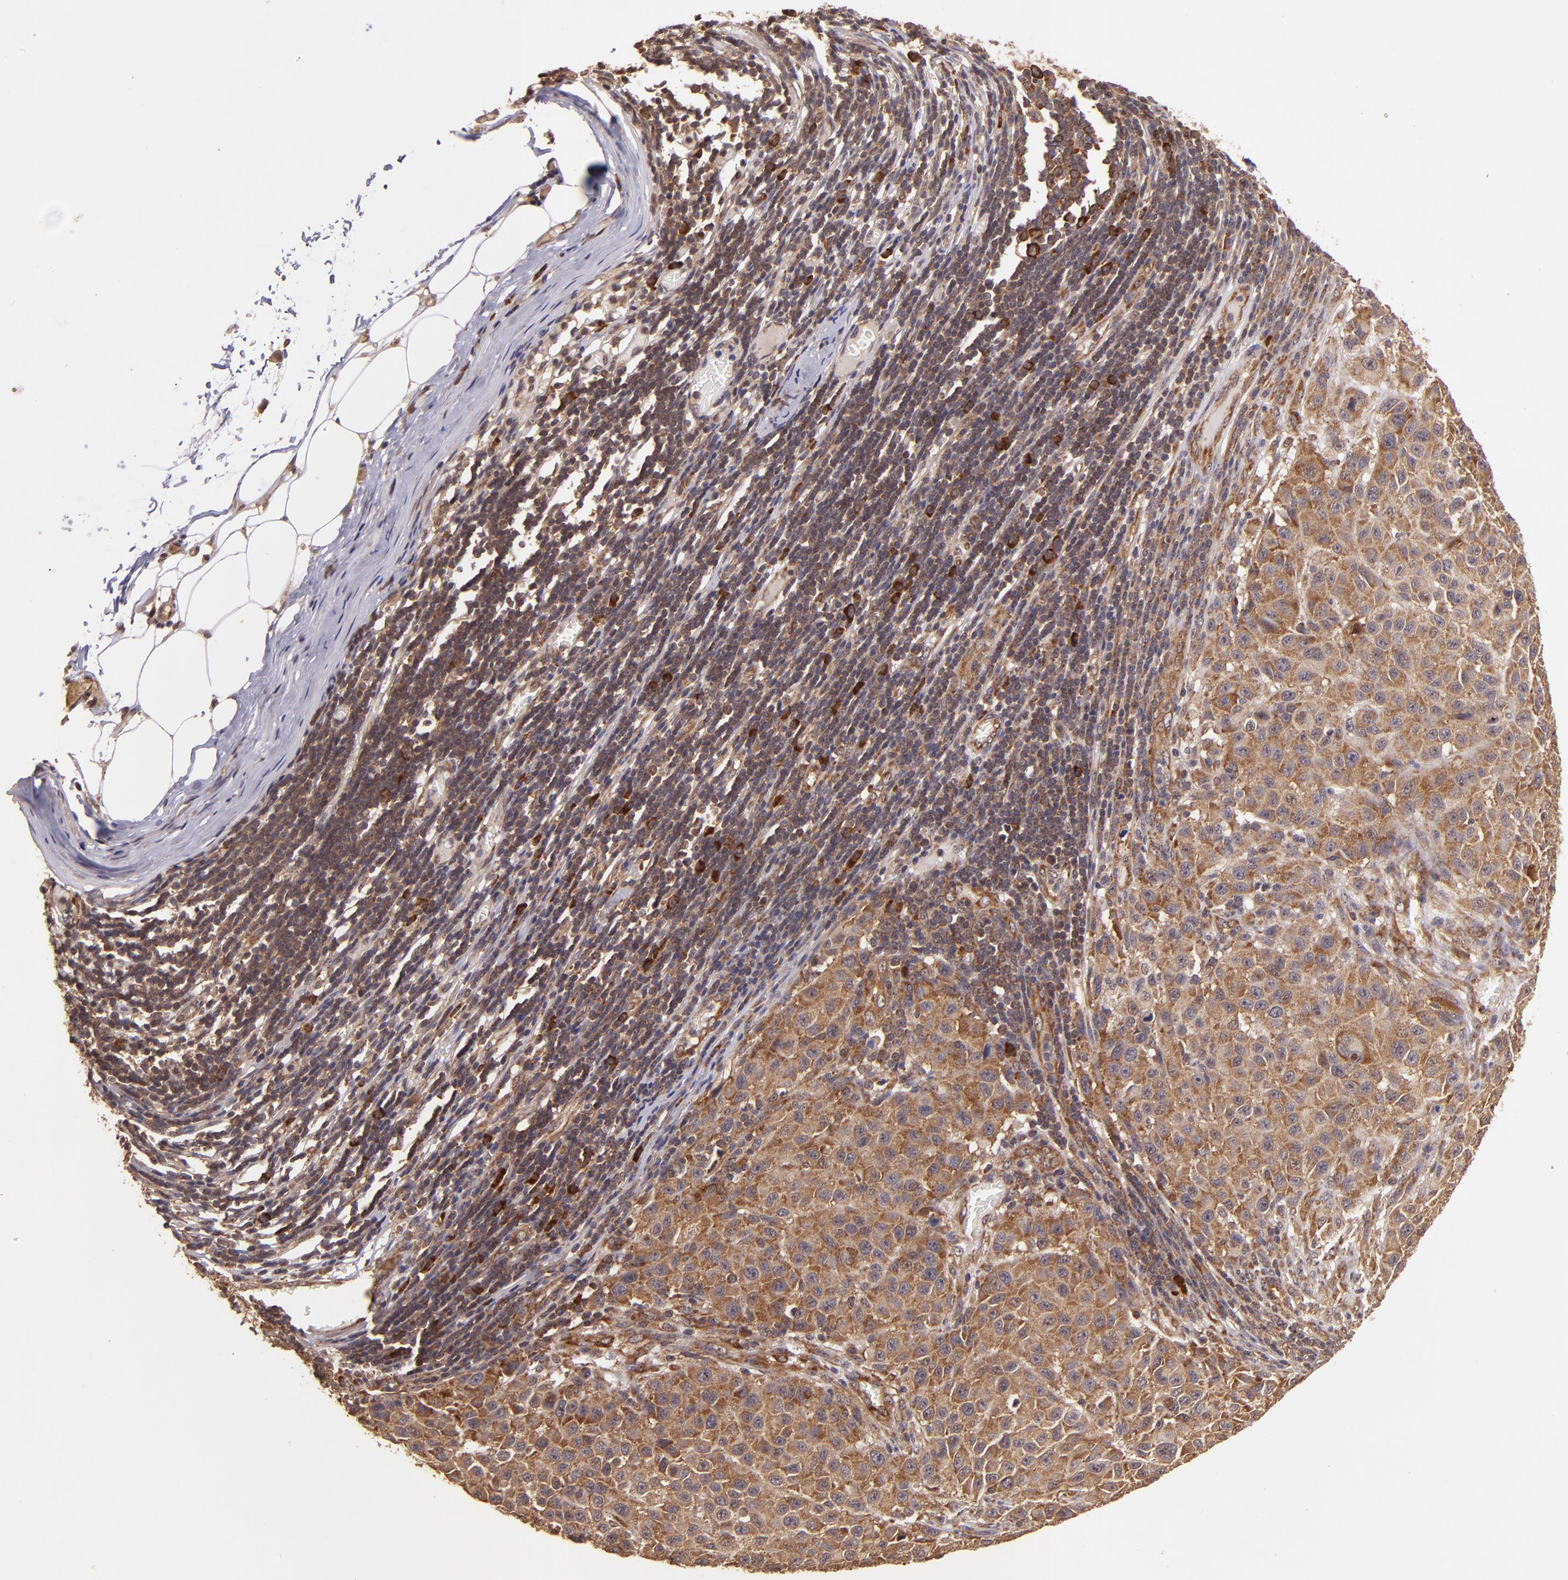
{"staining": {"intensity": "strong", "quantity": ">75%", "location": "cytoplasmic/membranous"}, "tissue": "melanoma", "cell_type": "Tumor cells", "image_type": "cancer", "snomed": [{"axis": "morphology", "description": "Malignant melanoma, Metastatic site"}, {"axis": "topography", "description": "Lymph node"}], "caption": "Brown immunohistochemical staining in human malignant melanoma (metastatic site) demonstrates strong cytoplasmic/membranous staining in about >75% of tumor cells.", "gene": "USP51", "patient": {"sex": "male", "age": 61}}